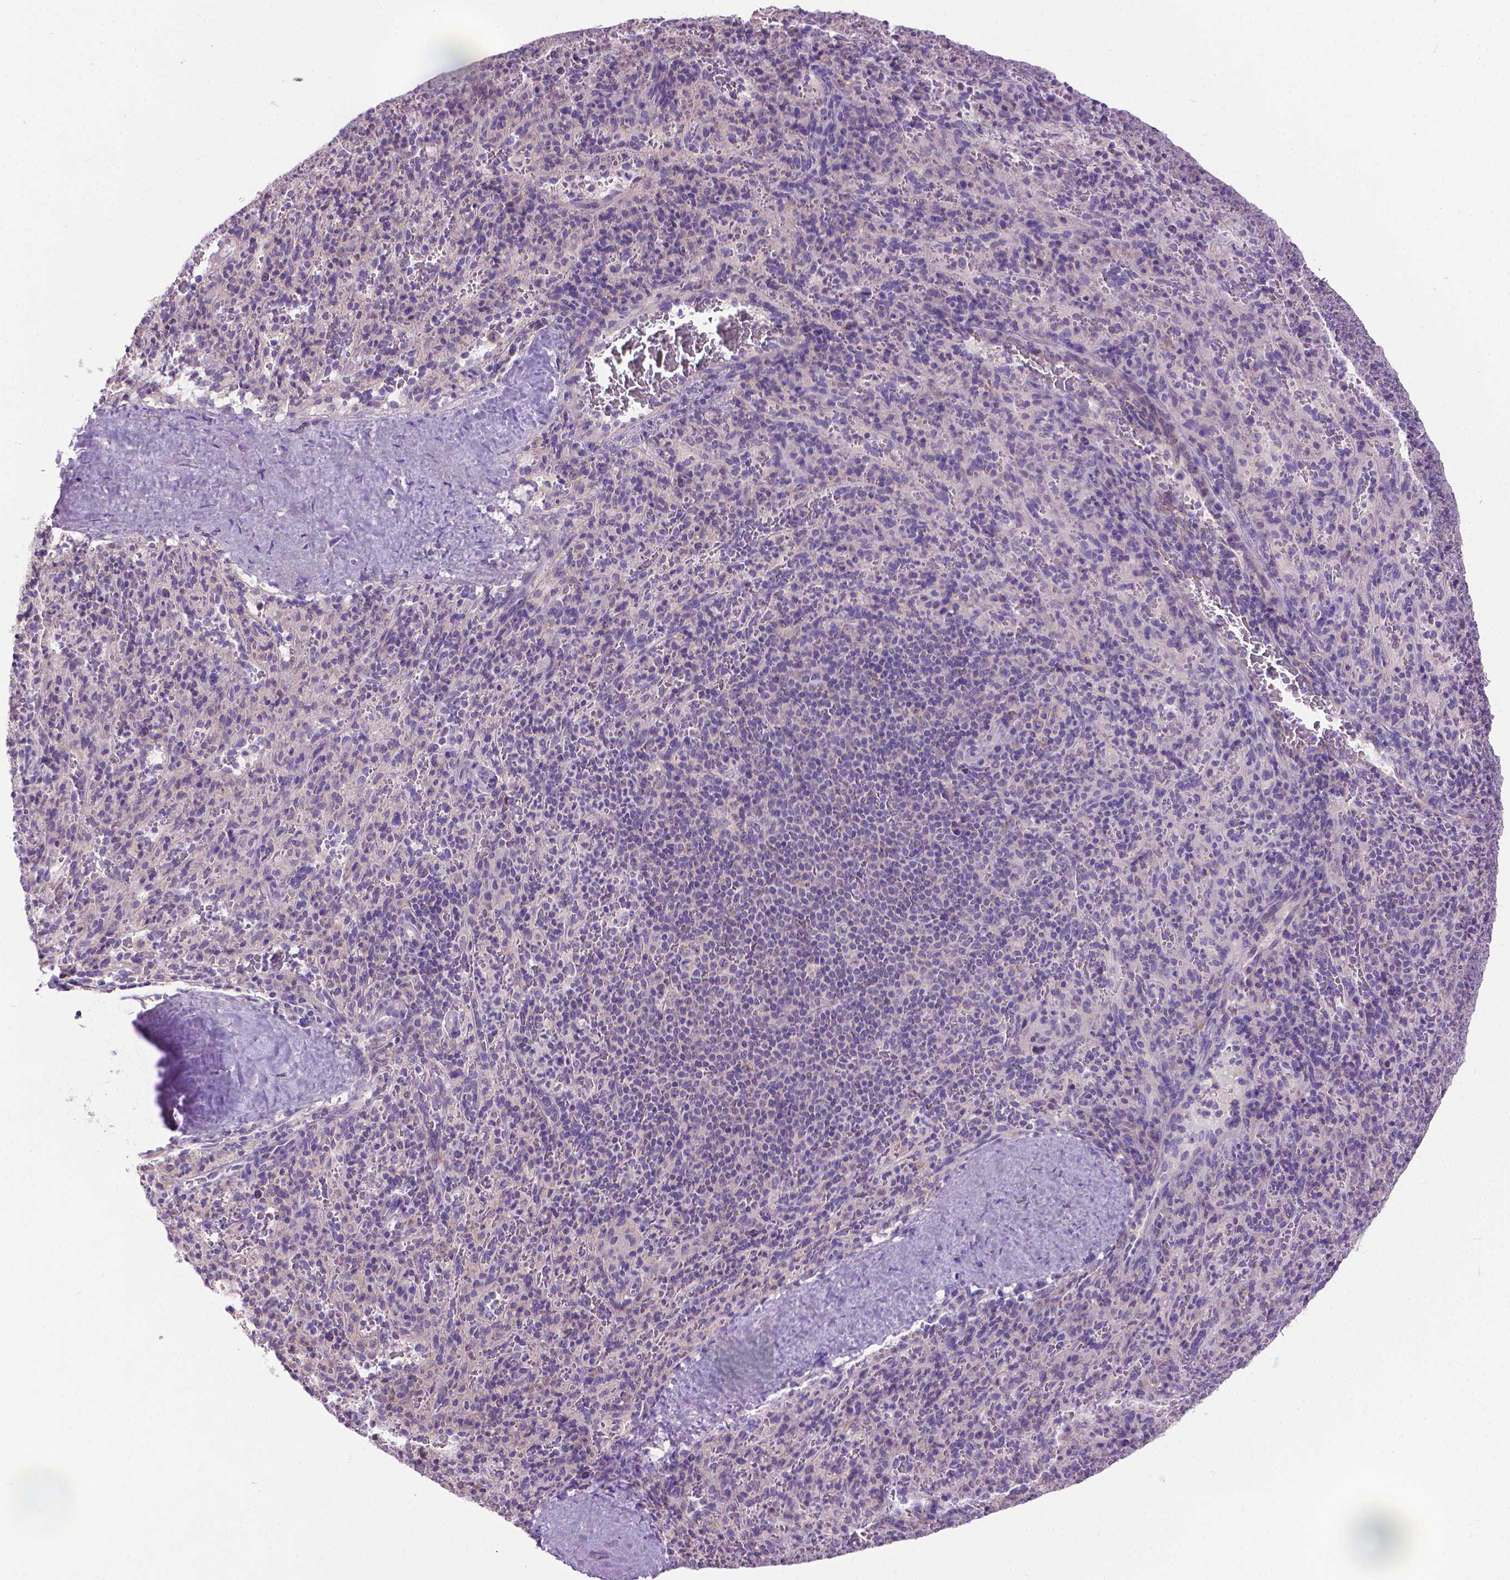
{"staining": {"intensity": "negative", "quantity": "none", "location": "none"}, "tissue": "spleen", "cell_type": "Cells in red pulp", "image_type": "normal", "snomed": [{"axis": "morphology", "description": "Normal tissue, NOS"}, {"axis": "topography", "description": "Spleen"}], "caption": "Cells in red pulp are negative for brown protein staining in benign spleen. Brightfield microscopy of immunohistochemistry (IHC) stained with DAB (3,3'-diaminobenzidine) (brown) and hematoxylin (blue), captured at high magnification.", "gene": "SYN1", "patient": {"sex": "male", "age": 57}}